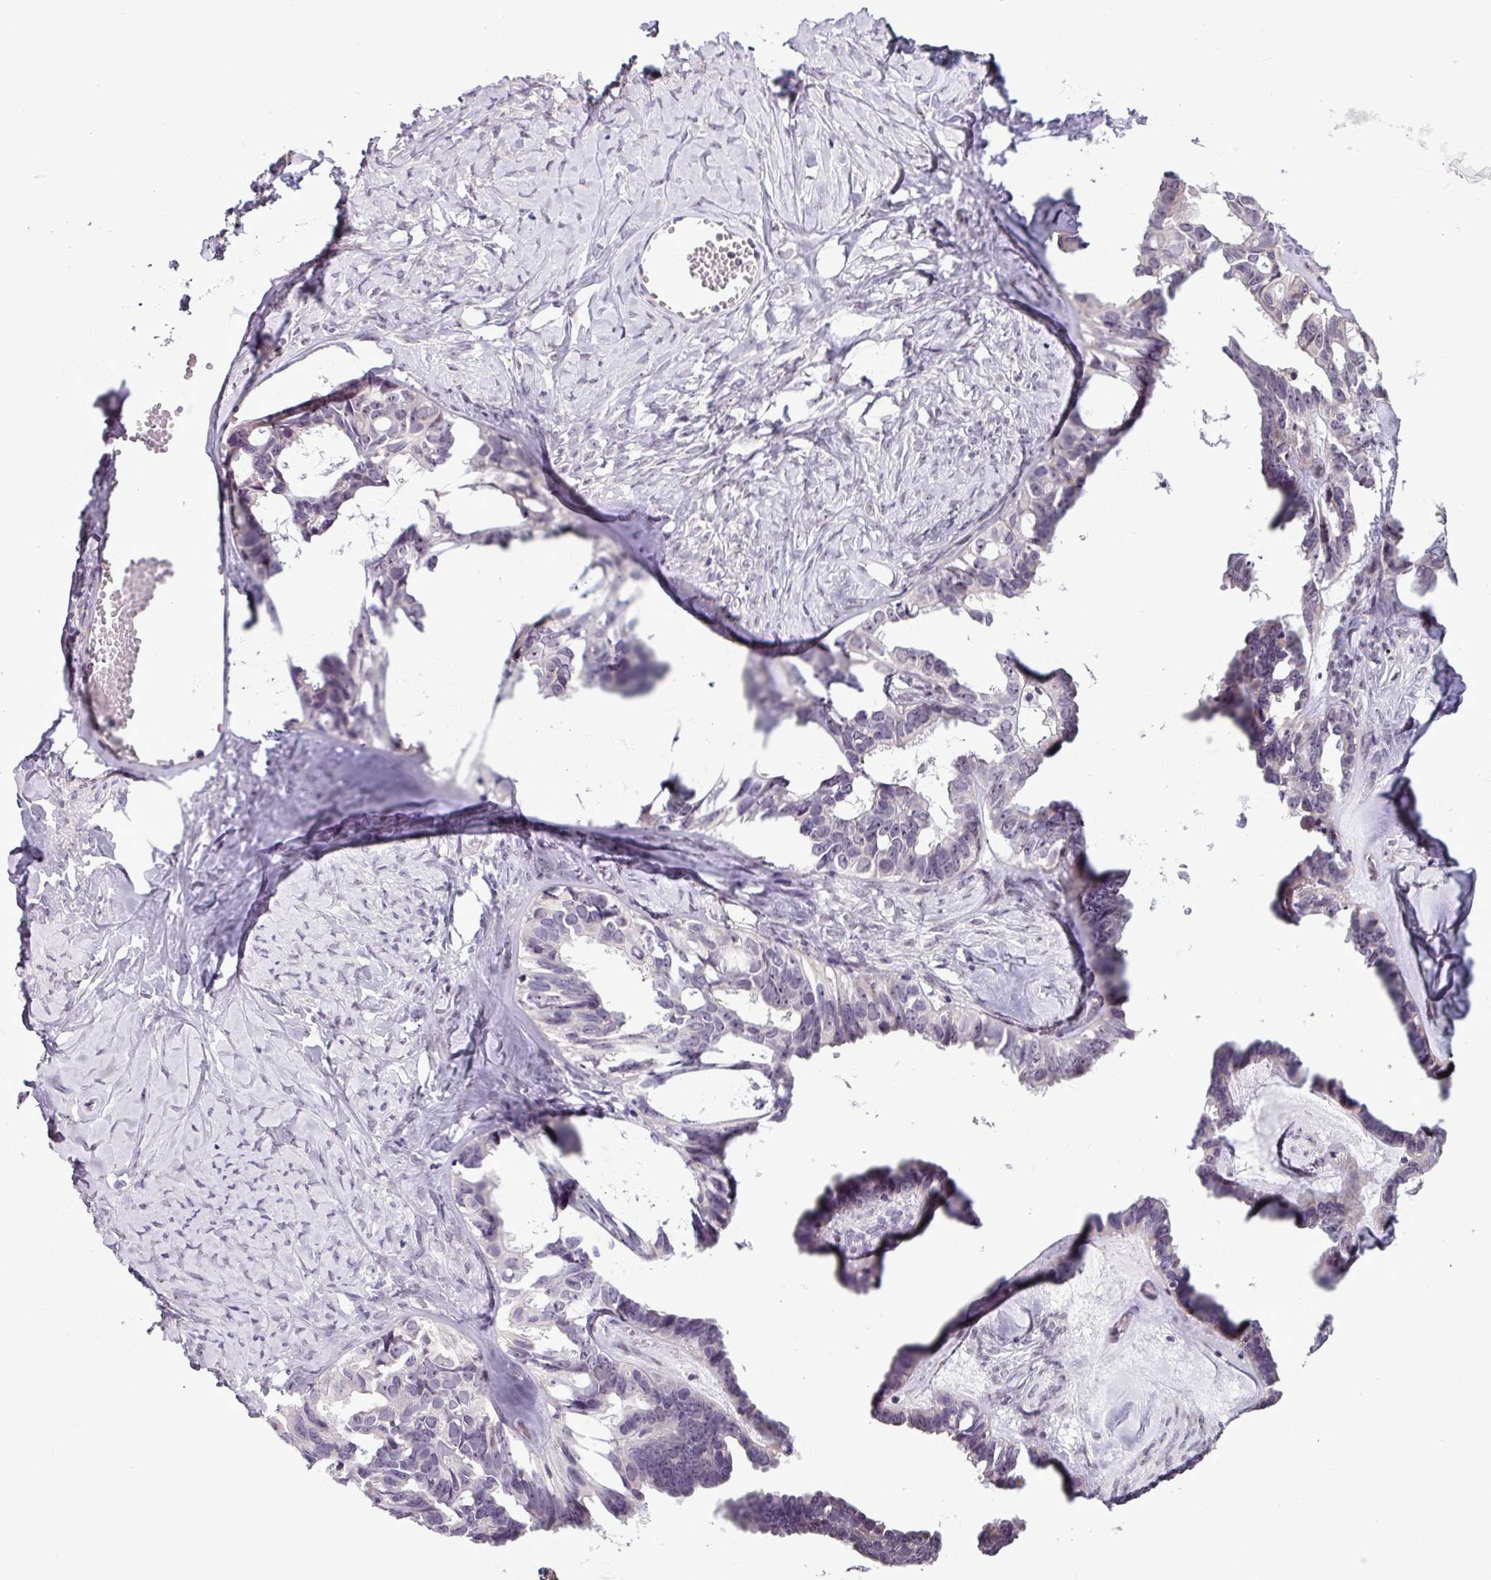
{"staining": {"intensity": "weak", "quantity": "25%-75%", "location": "nuclear"}, "tissue": "ovarian cancer", "cell_type": "Tumor cells", "image_type": "cancer", "snomed": [{"axis": "morphology", "description": "Cystadenocarcinoma, serous, NOS"}, {"axis": "topography", "description": "Ovary"}], "caption": "Tumor cells display low levels of weak nuclear positivity in about 25%-75% of cells in serous cystadenocarcinoma (ovarian).", "gene": "UTP18", "patient": {"sex": "female", "age": 69}}